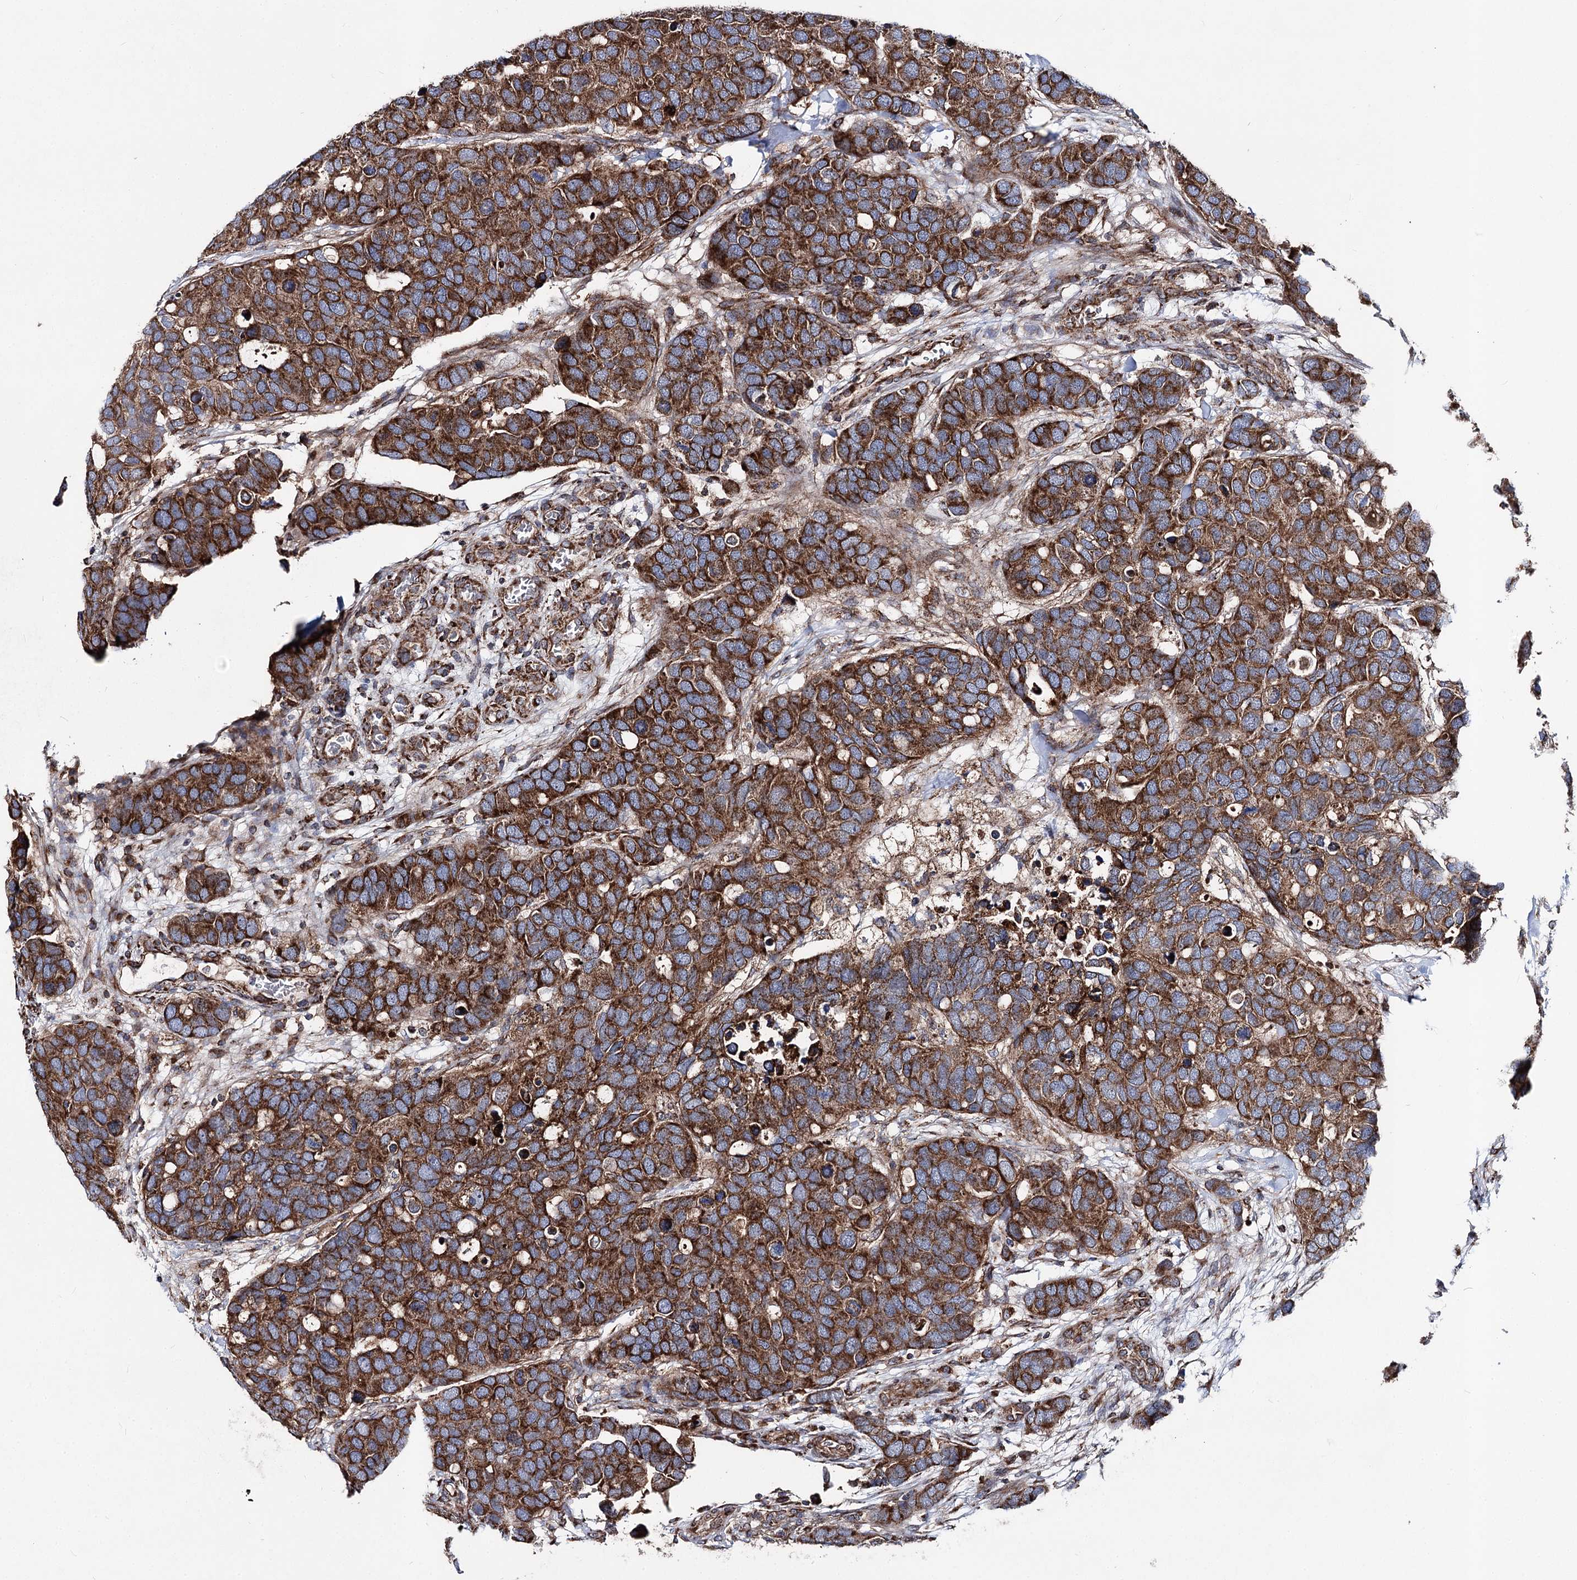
{"staining": {"intensity": "strong", "quantity": ">75%", "location": "cytoplasmic/membranous"}, "tissue": "breast cancer", "cell_type": "Tumor cells", "image_type": "cancer", "snomed": [{"axis": "morphology", "description": "Duct carcinoma"}, {"axis": "topography", "description": "Breast"}], "caption": "Invasive ductal carcinoma (breast) stained with a protein marker reveals strong staining in tumor cells.", "gene": "MSANTD2", "patient": {"sex": "female", "age": 83}}